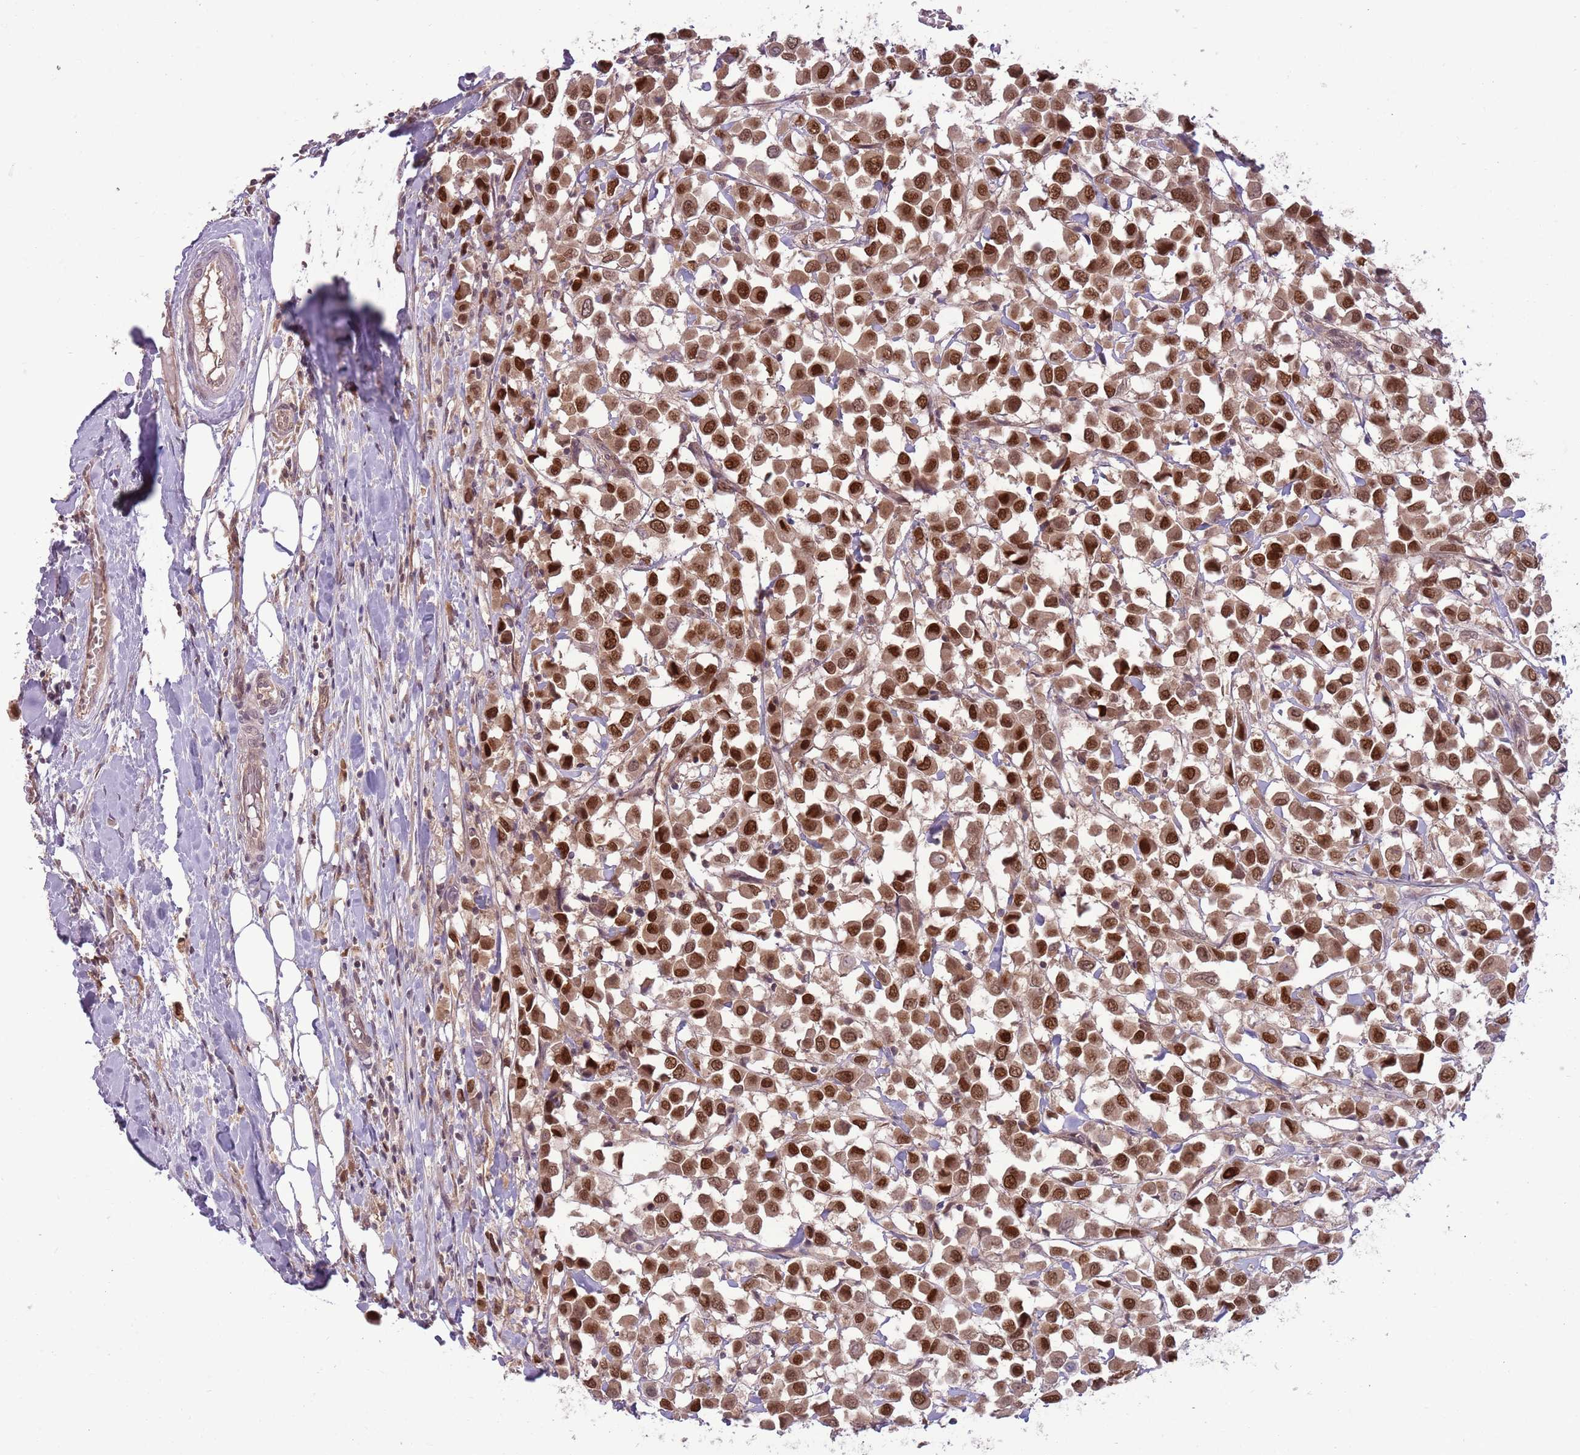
{"staining": {"intensity": "strong", "quantity": ">75%", "location": "nuclear"}, "tissue": "breast cancer", "cell_type": "Tumor cells", "image_type": "cancer", "snomed": [{"axis": "morphology", "description": "Duct carcinoma"}, {"axis": "topography", "description": "Breast"}], "caption": "This photomicrograph exhibits immunohistochemistry staining of human breast cancer, with high strong nuclear staining in approximately >75% of tumor cells.", "gene": "ADAMTS3", "patient": {"sex": "female", "age": 61}}